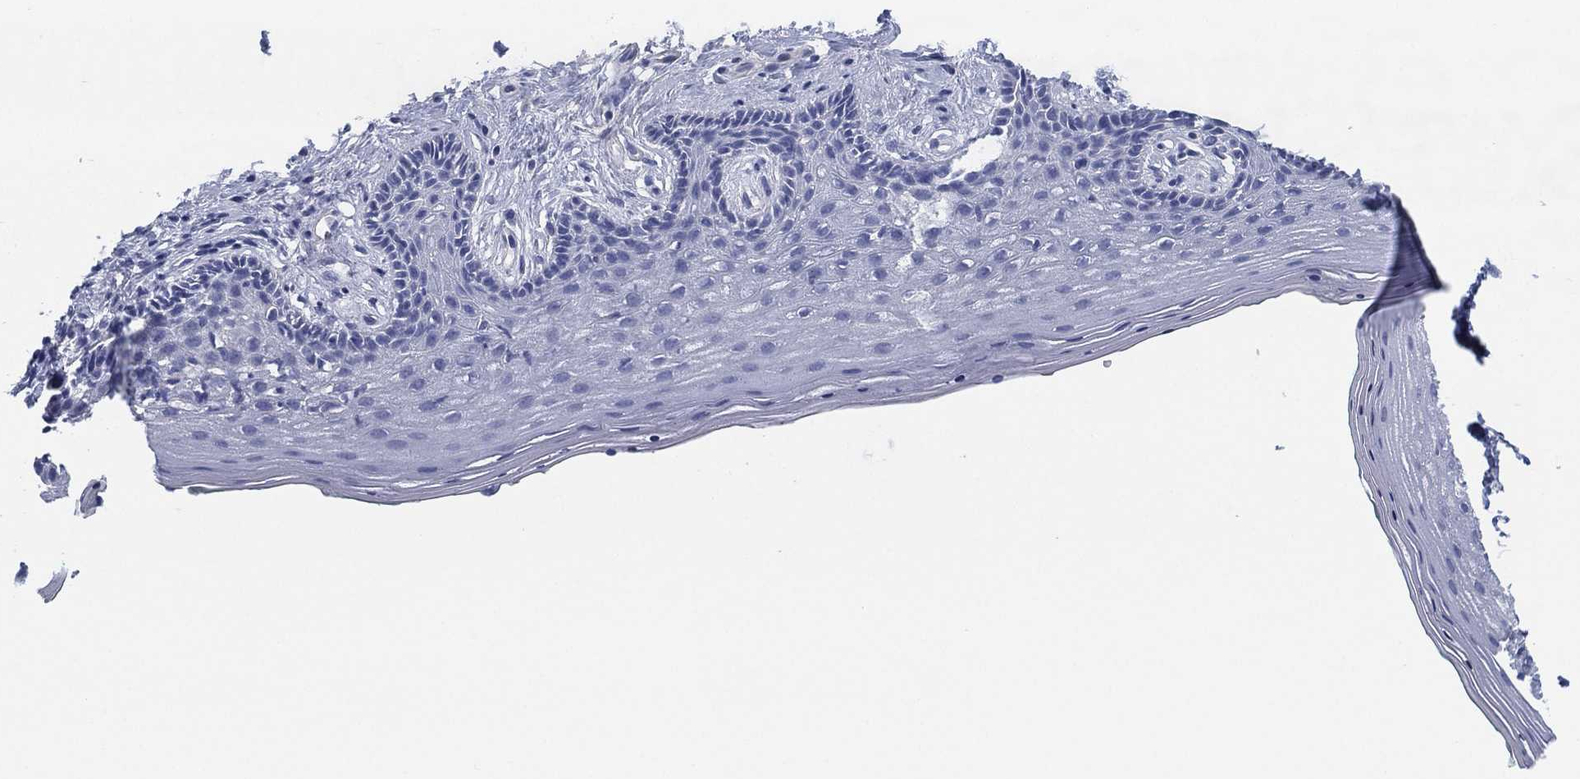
{"staining": {"intensity": "negative", "quantity": "none", "location": "none"}, "tissue": "vagina", "cell_type": "Squamous epithelial cells", "image_type": "normal", "snomed": [{"axis": "morphology", "description": "Normal tissue, NOS"}, {"axis": "topography", "description": "Vagina"}], "caption": "This is an immunohistochemistry micrograph of normal human vagina. There is no expression in squamous epithelial cells.", "gene": "CCDC70", "patient": {"sex": "female", "age": 45}}